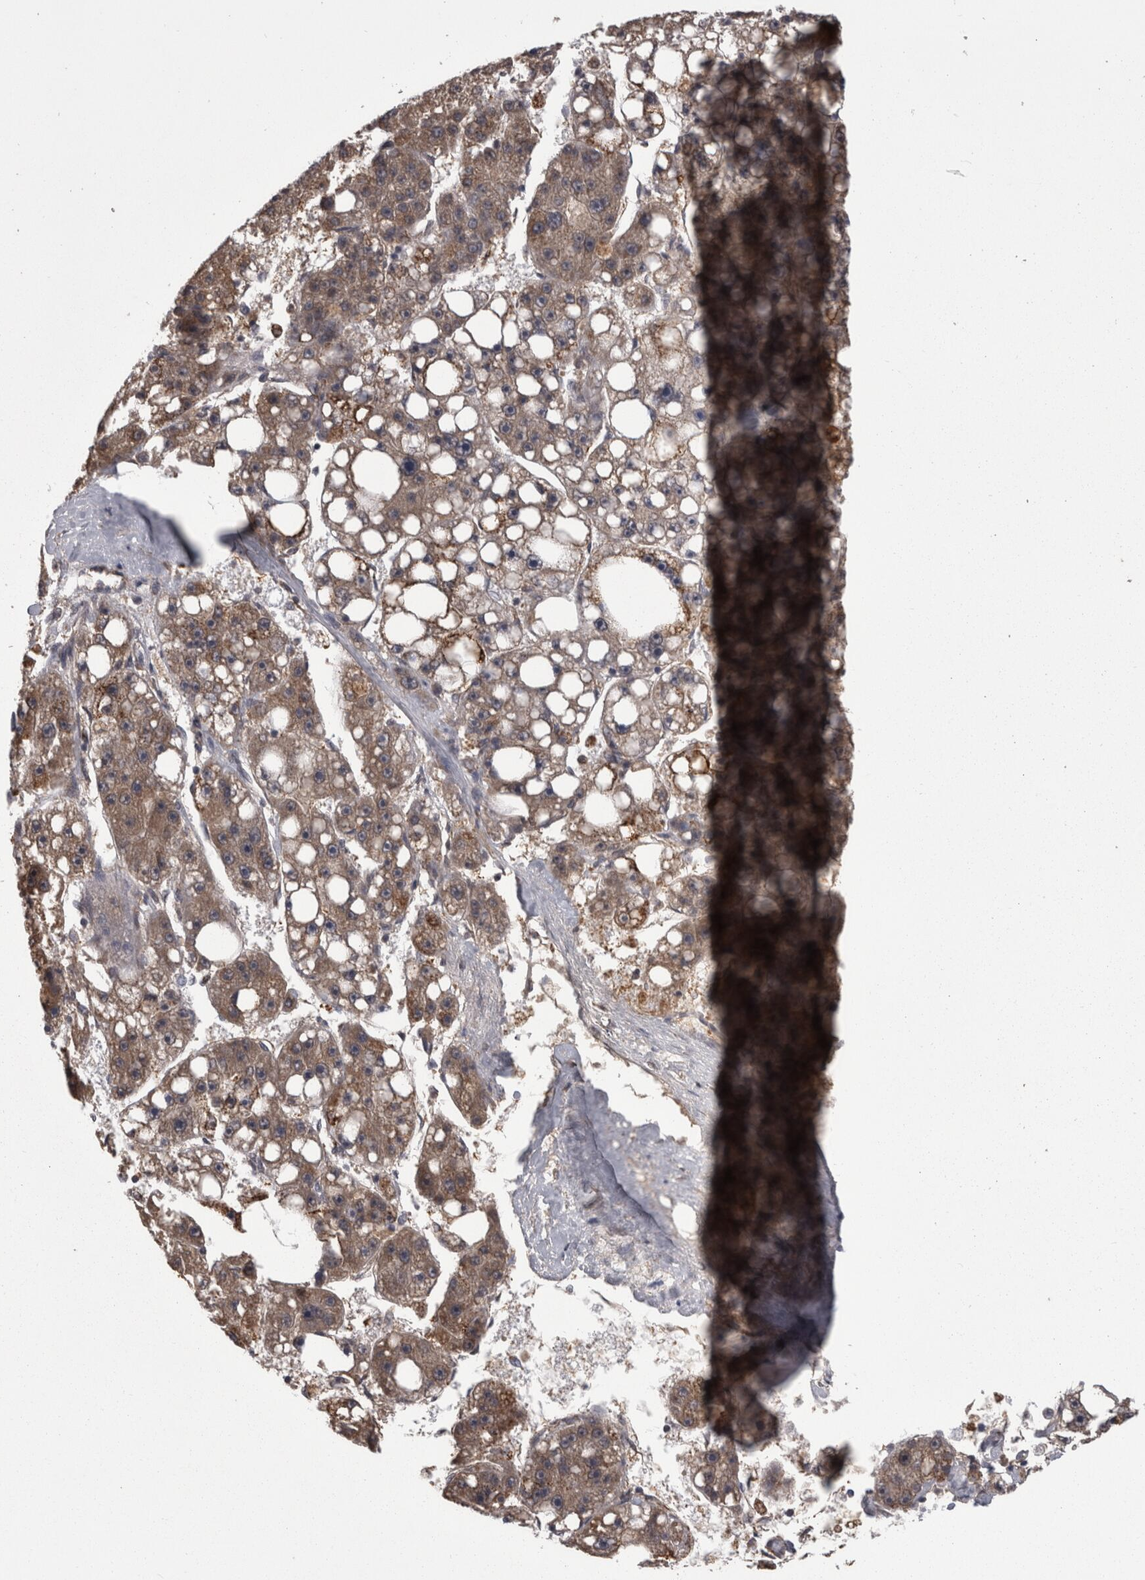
{"staining": {"intensity": "moderate", "quantity": ">75%", "location": "cytoplasmic/membranous"}, "tissue": "liver cancer", "cell_type": "Tumor cells", "image_type": "cancer", "snomed": [{"axis": "morphology", "description": "Carcinoma, Hepatocellular, NOS"}, {"axis": "topography", "description": "Liver"}], "caption": "This micrograph demonstrates immunohistochemistry staining of liver cancer, with medium moderate cytoplasmic/membranous positivity in approximately >75% of tumor cells.", "gene": "MDH2", "patient": {"sex": "female", "age": 61}}